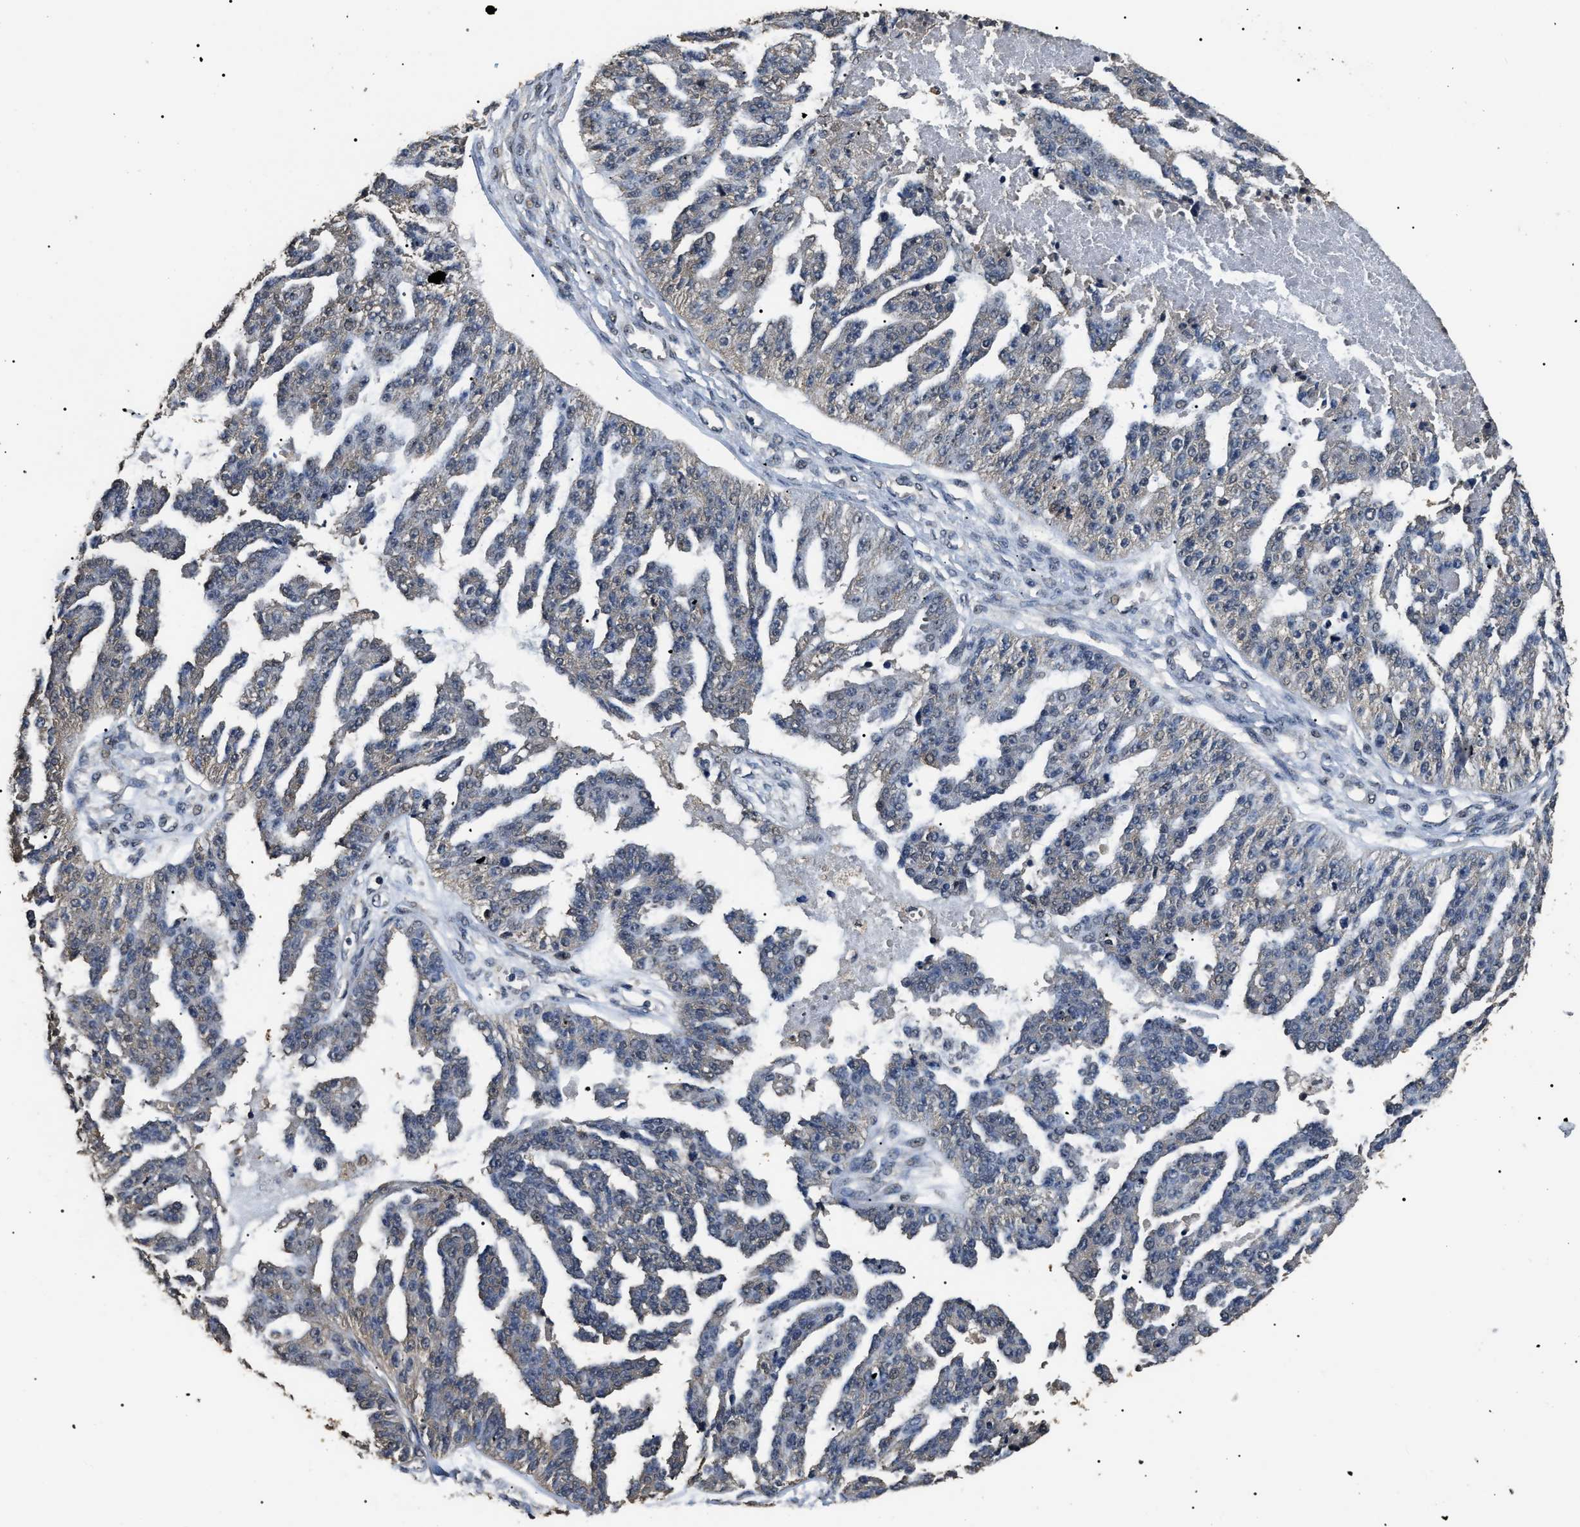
{"staining": {"intensity": "negative", "quantity": "none", "location": "none"}, "tissue": "ovarian cancer", "cell_type": "Tumor cells", "image_type": "cancer", "snomed": [{"axis": "morphology", "description": "Cystadenocarcinoma, serous, NOS"}, {"axis": "topography", "description": "Ovary"}], "caption": "A histopathology image of serous cystadenocarcinoma (ovarian) stained for a protein exhibits no brown staining in tumor cells.", "gene": "PSMD8", "patient": {"sex": "female", "age": 58}}